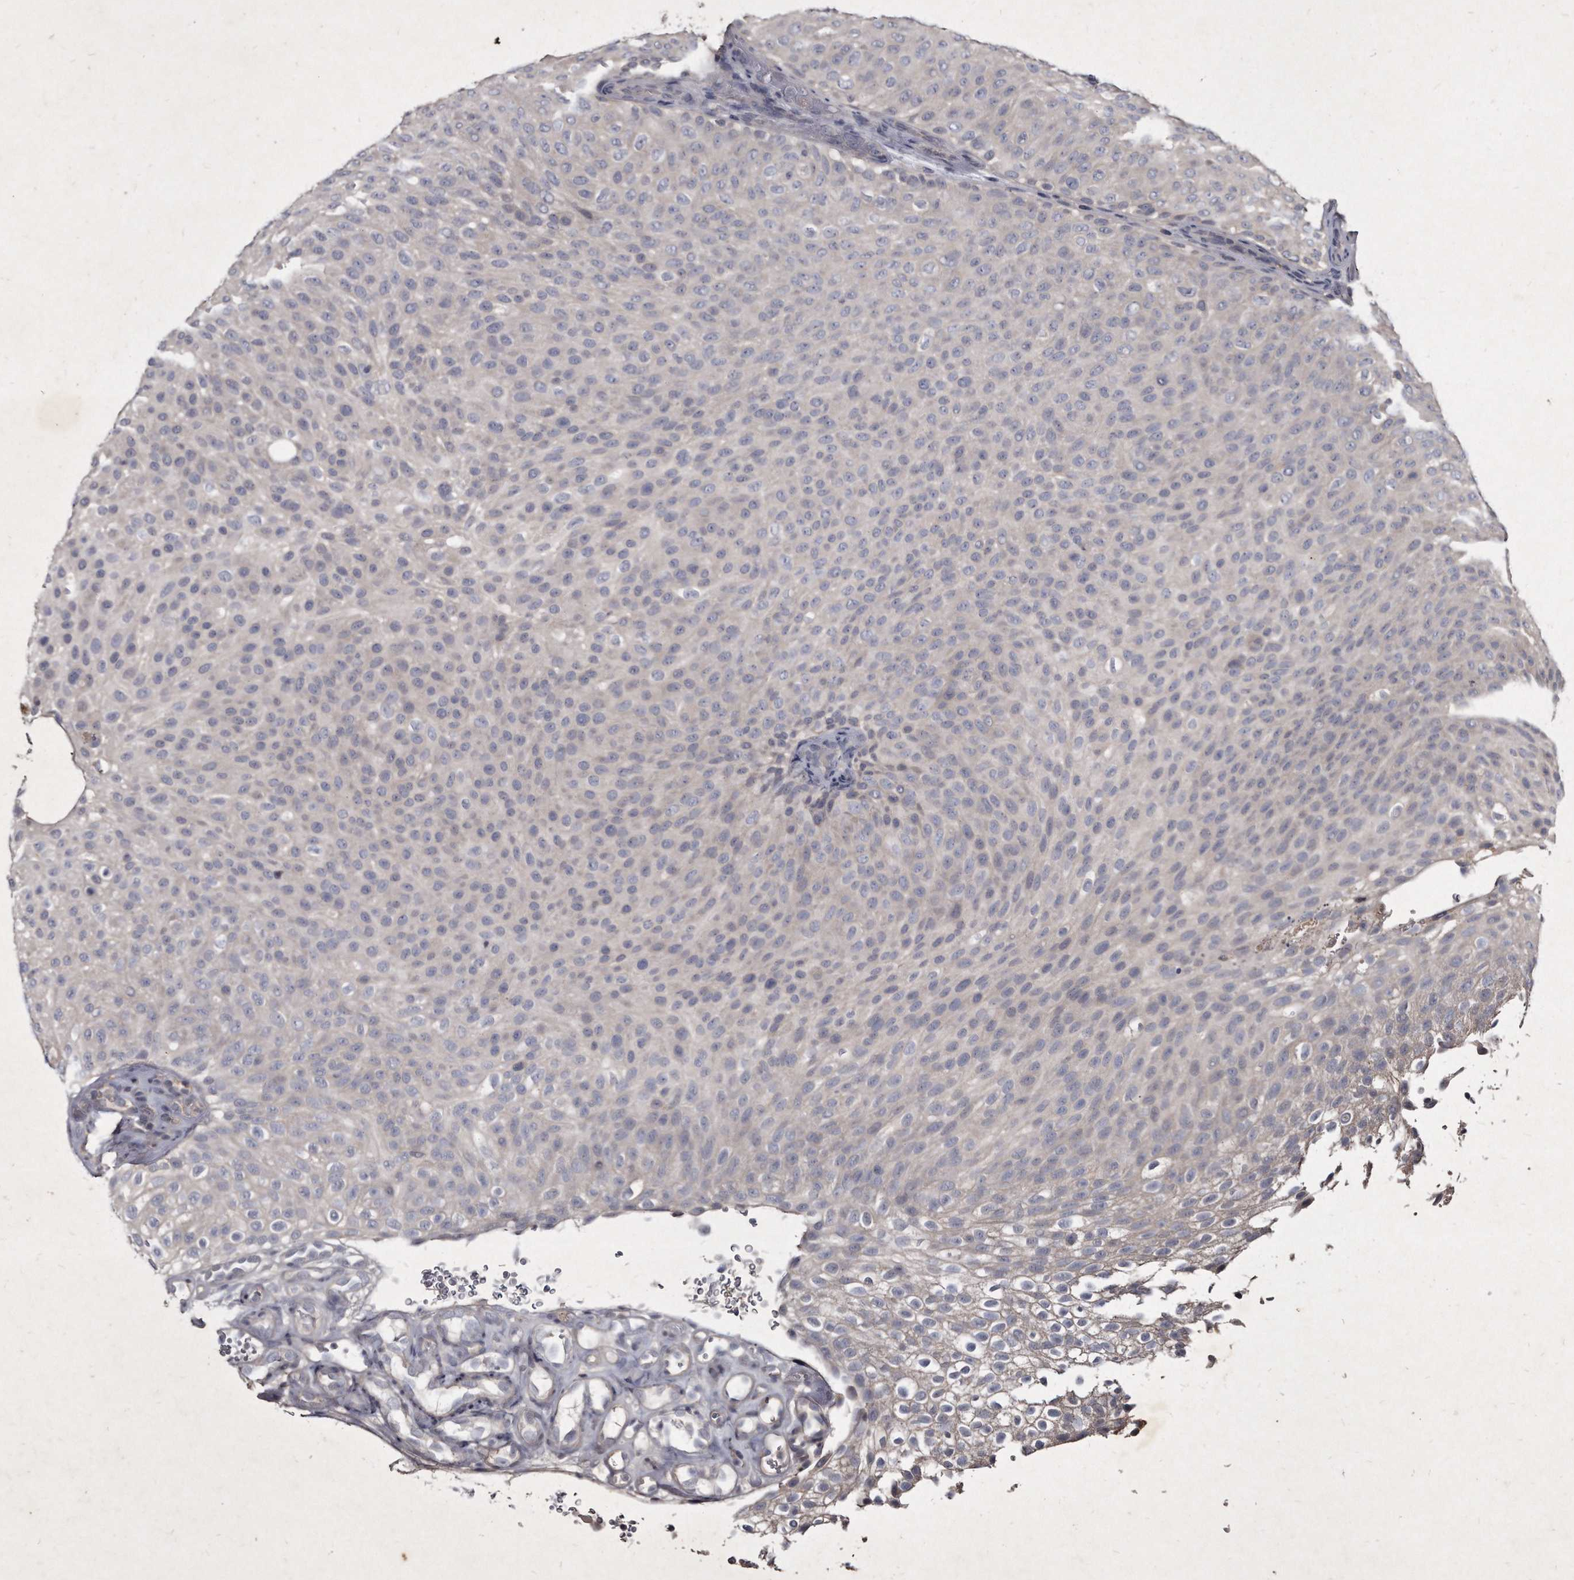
{"staining": {"intensity": "negative", "quantity": "none", "location": "none"}, "tissue": "urothelial cancer", "cell_type": "Tumor cells", "image_type": "cancer", "snomed": [{"axis": "morphology", "description": "Urothelial carcinoma, Low grade"}, {"axis": "topography", "description": "Urinary bladder"}], "caption": "Immunohistochemistry (IHC) image of human low-grade urothelial carcinoma stained for a protein (brown), which shows no staining in tumor cells.", "gene": "KLHDC3", "patient": {"sex": "male", "age": 78}}